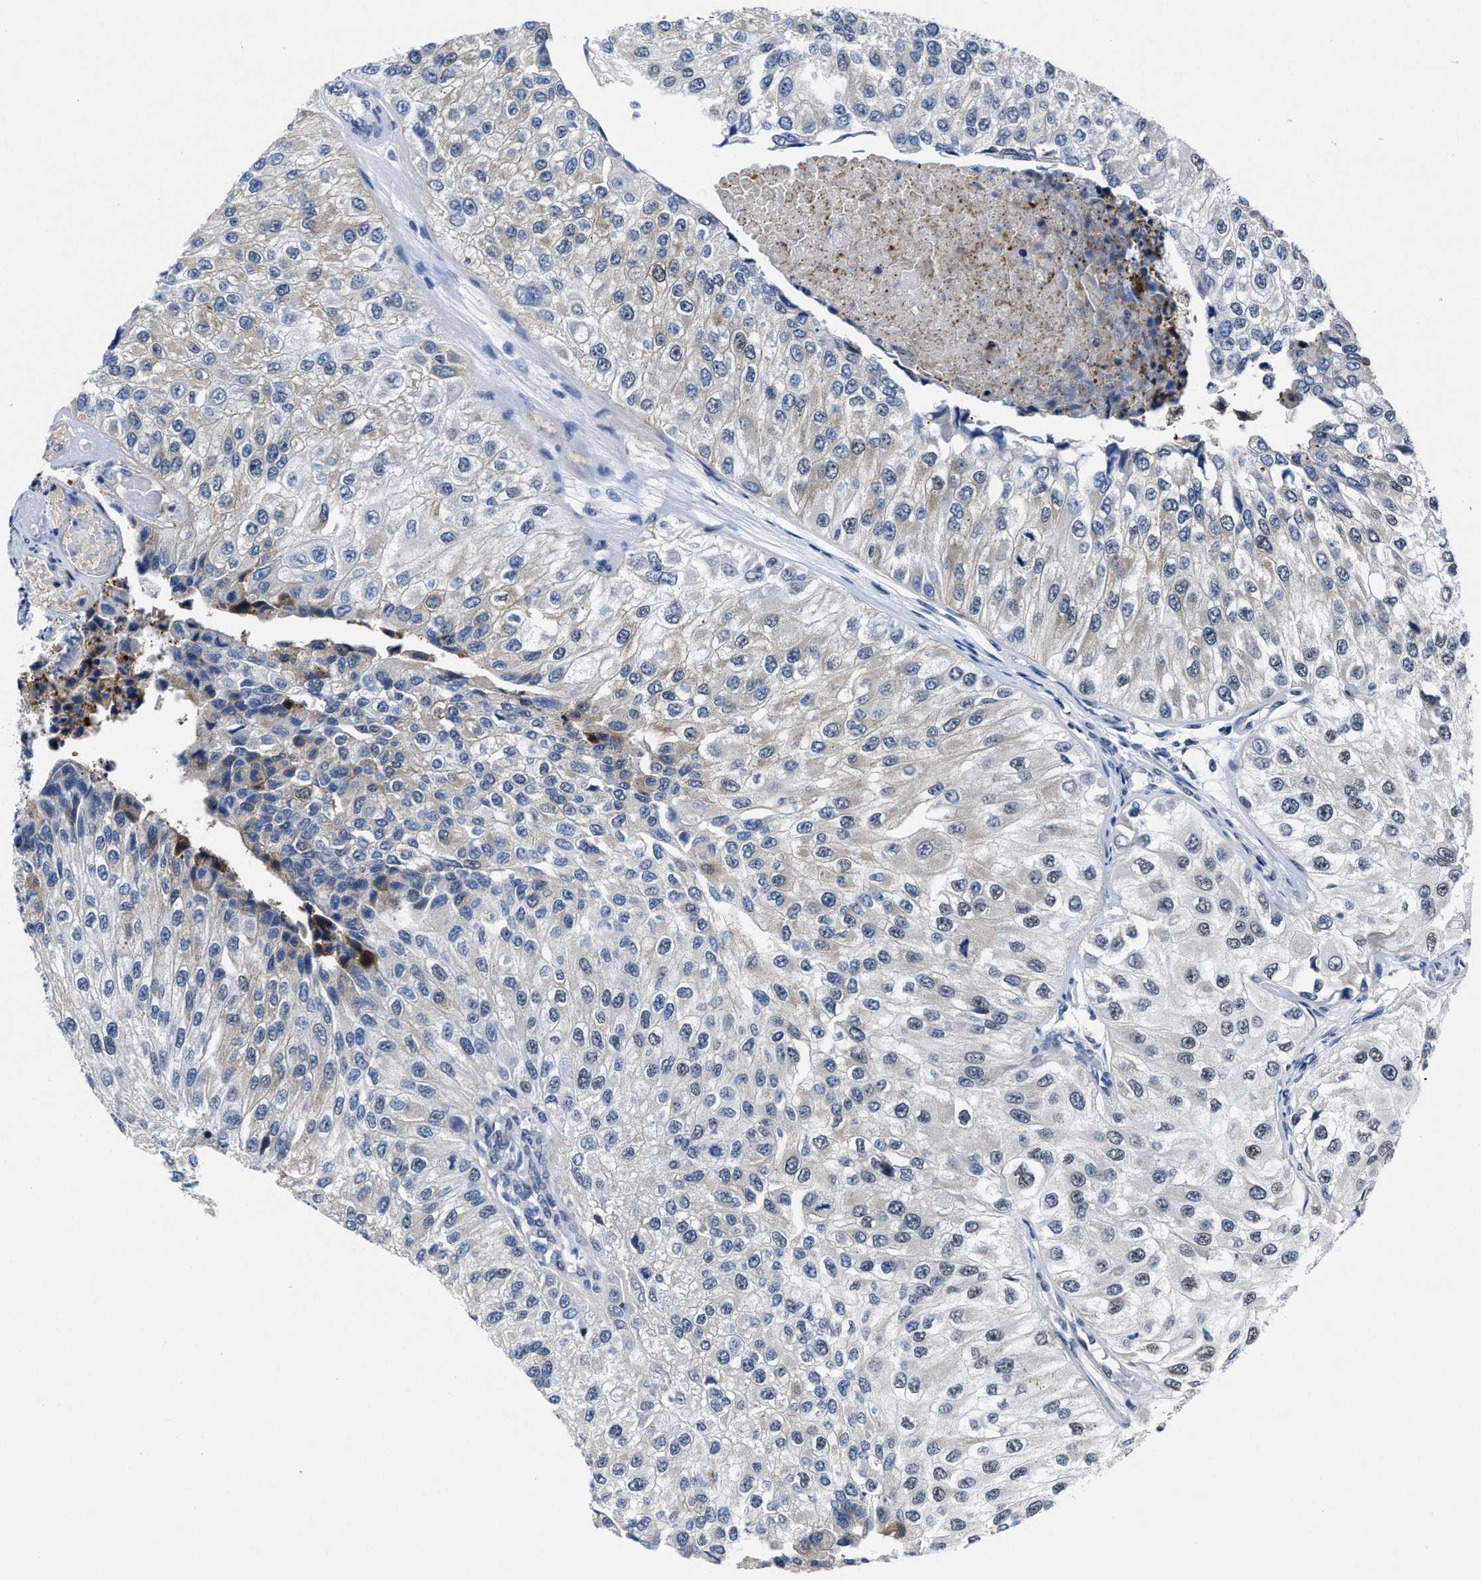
{"staining": {"intensity": "negative", "quantity": "none", "location": "none"}, "tissue": "urothelial cancer", "cell_type": "Tumor cells", "image_type": "cancer", "snomed": [{"axis": "morphology", "description": "Urothelial carcinoma, High grade"}, {"axis": "topography", "description": "Kidney"}, {"axis": "topography", "description": "Urinary bladder"}], "caption": "Immunohistochemical staining of human urothelial cancer reveals no significant expression in tumor cells.", "gene": "ID3", "patient": {"sex": "male", "age": 77}}